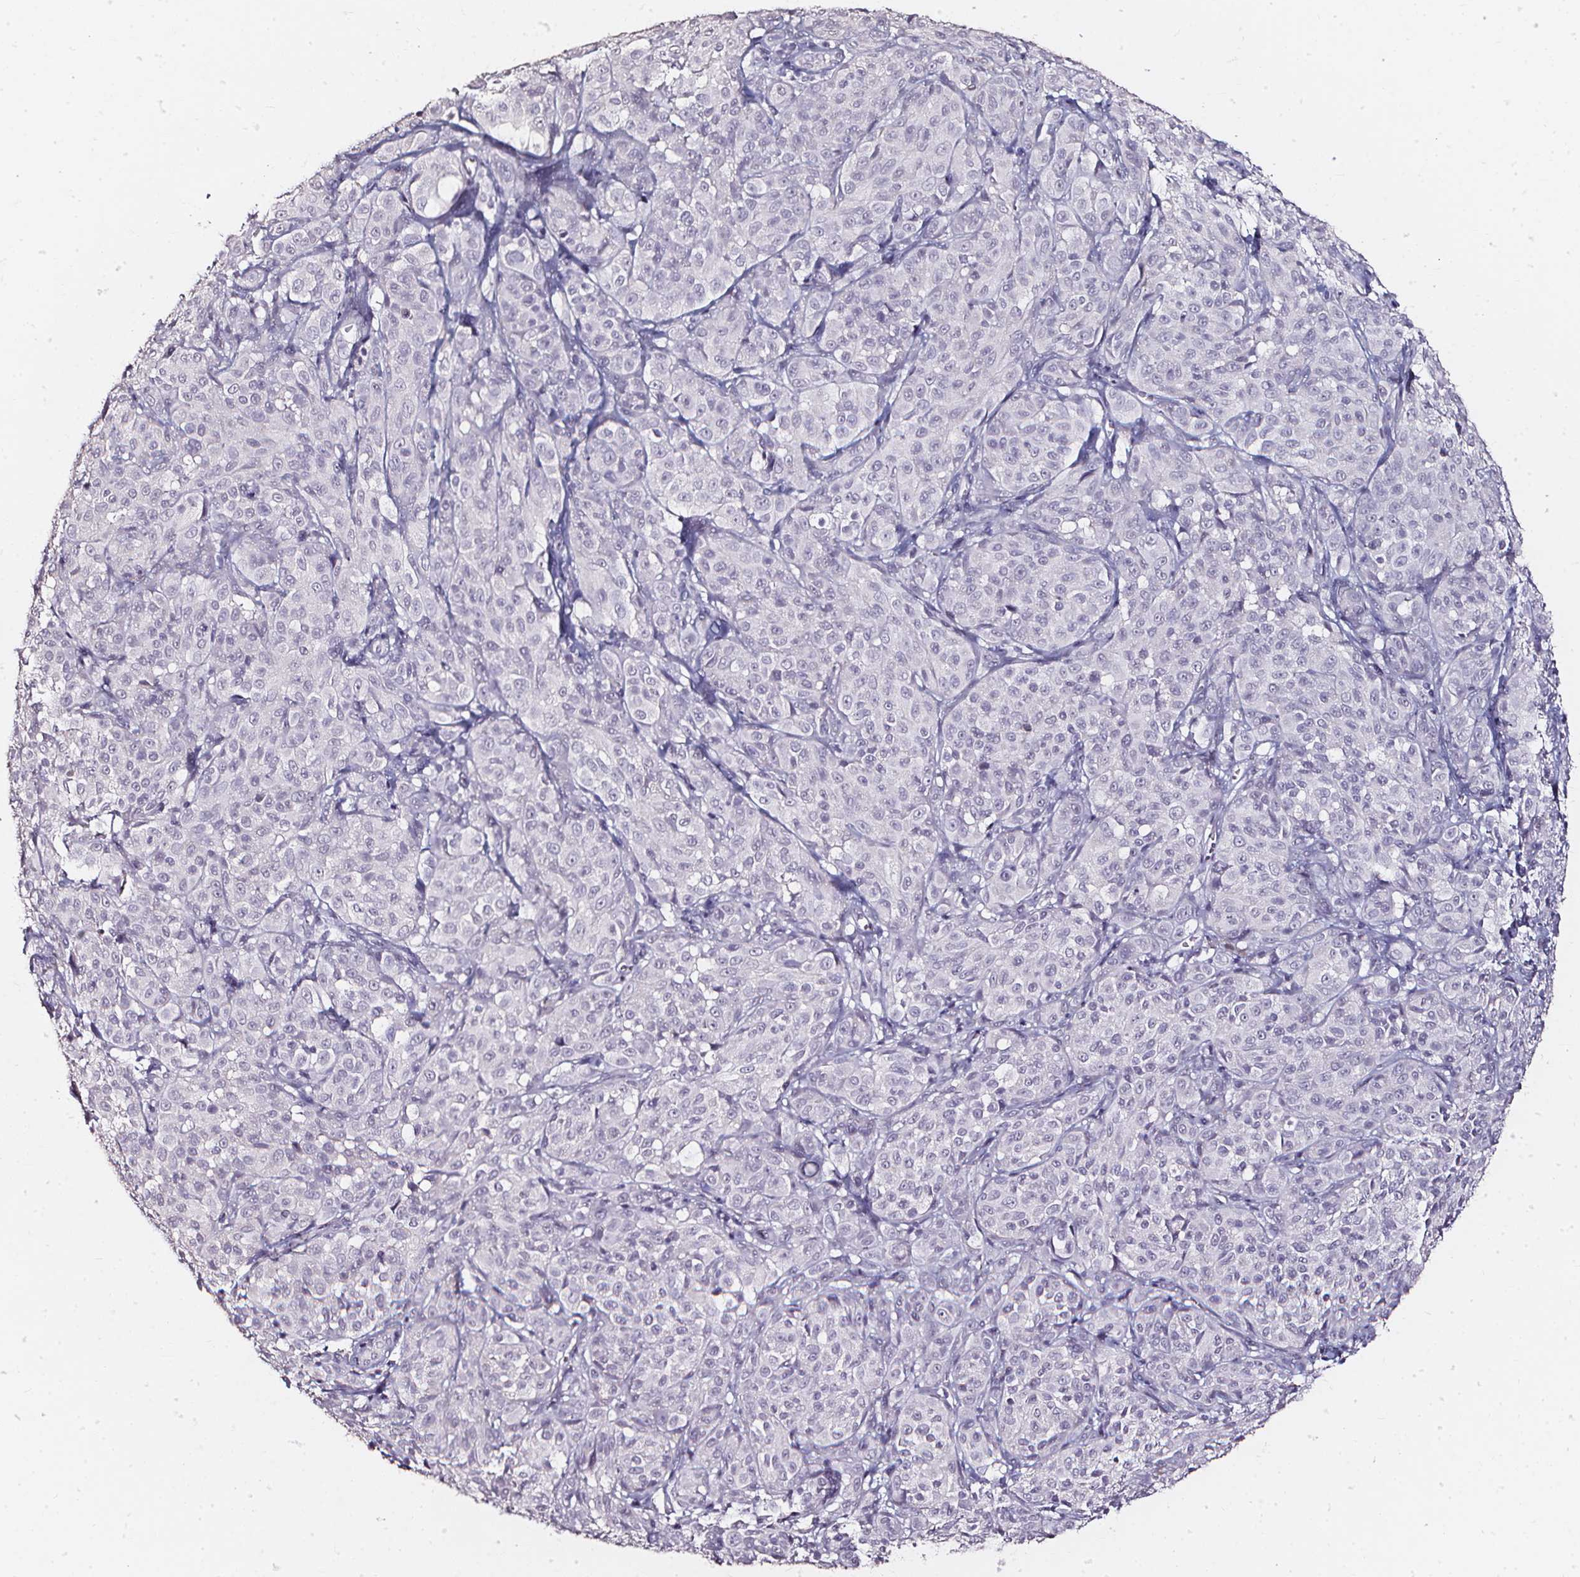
{"staining": {"intensity": "negative", "quantity": "none", "location": "none"}, "tissue": "melanoma", "cell_type": "Tumor cells", "image_type": "cancer", "snomed": [{"axis": "morphology", "description": "Malignant melanoma, NOS"}, {"axis": "topography", "description": "Skin"}], "caption": "A photomicrograph of melanoma stained for a protein reveals no brown staining in tumor cells.", "gene": "DEFA5", "patient": {"sex": "male", "age": 89}}